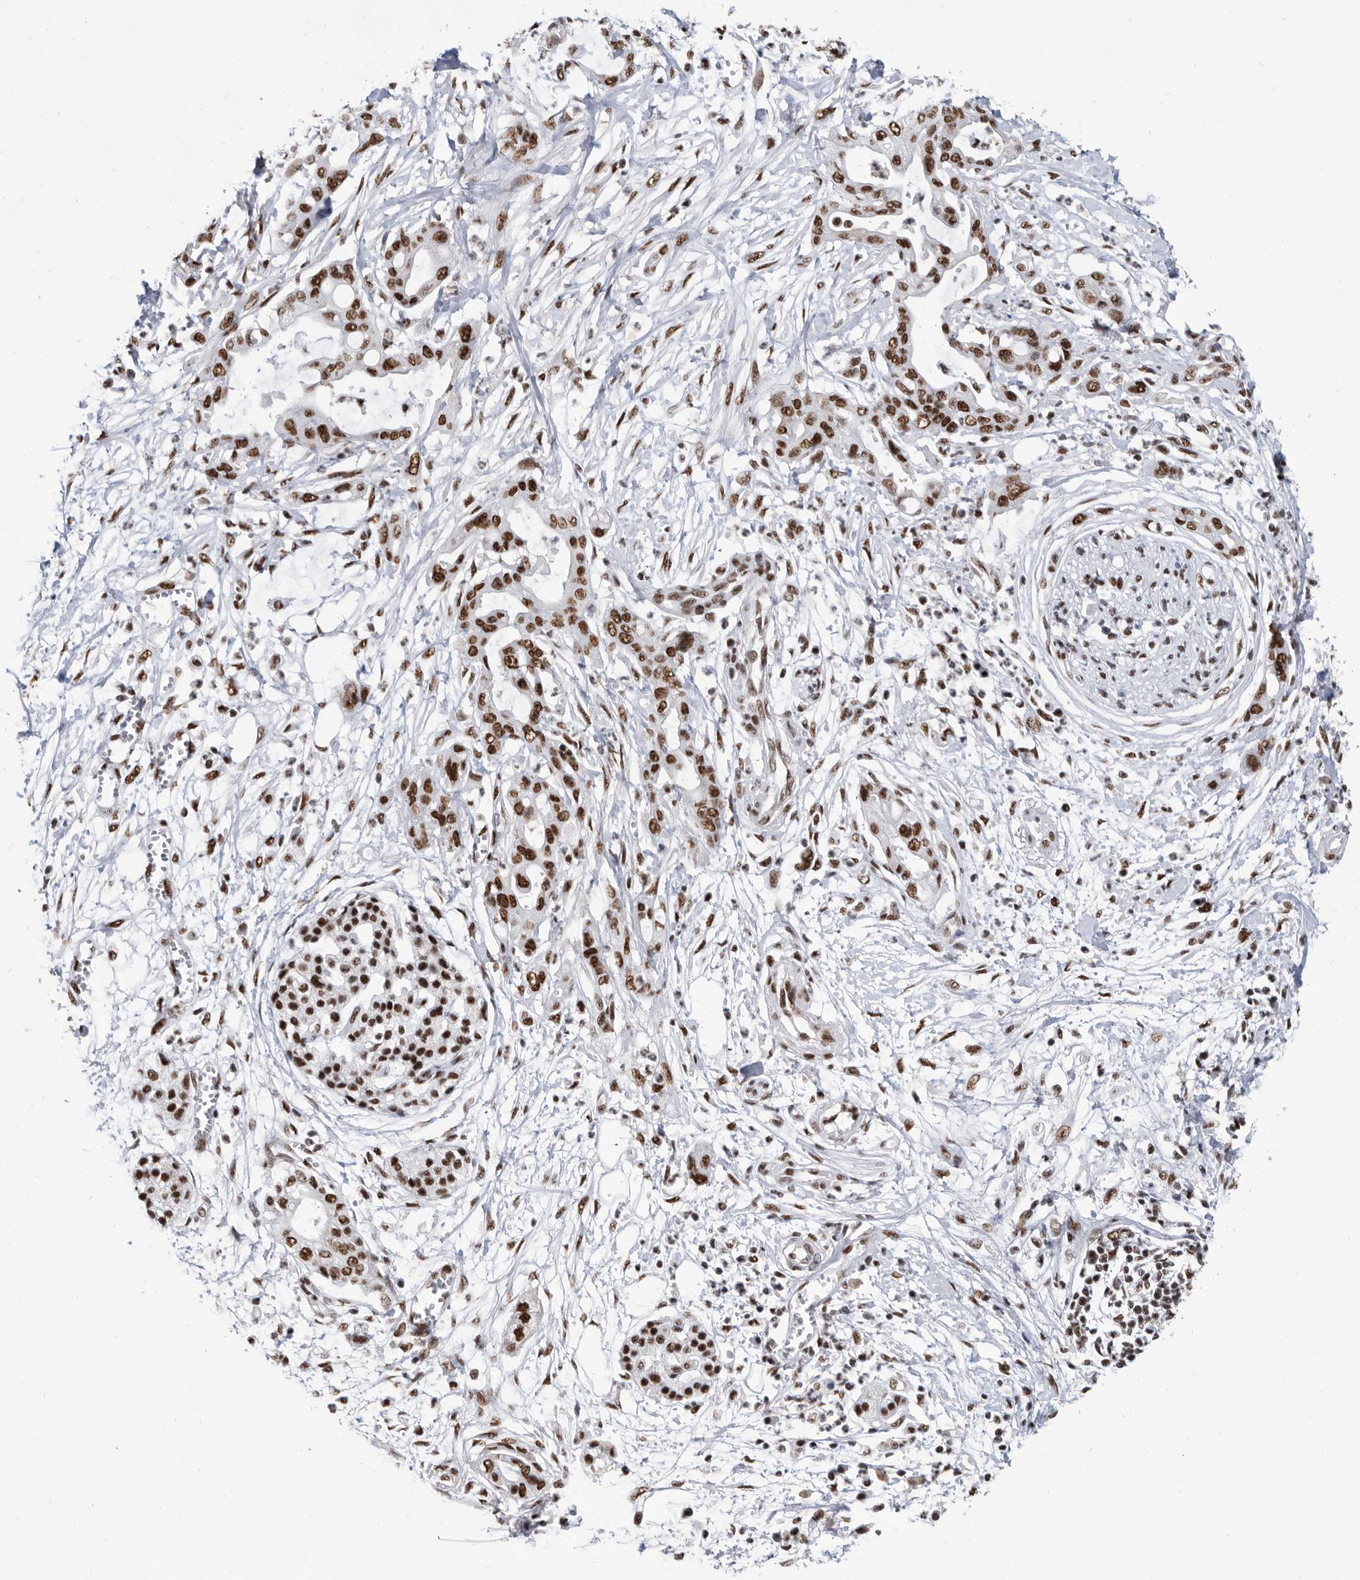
{"staining": {"intensity": "strong", "quantity": ">75%", "location": "nuclear"}, "tissue": "pancreatic cancer", "cell_type": "Tumor cells", "image_type": "cancer", "snomed": [{"axis": "morphology", "description": "Adenocarcinoma, NOS"}, {"axis": "topography", "description": "Pancreas"}], "caption": "Immunohistochemistry photomicrograph of pancreatic cancer (adenocarcinoma) stained for a protein (brown), which exhibits high levels of strong nuclear expression in approximately >75% of tumor cells.", "gene": "SF3A1", "patient": {"sex": "male", "age": 68}}